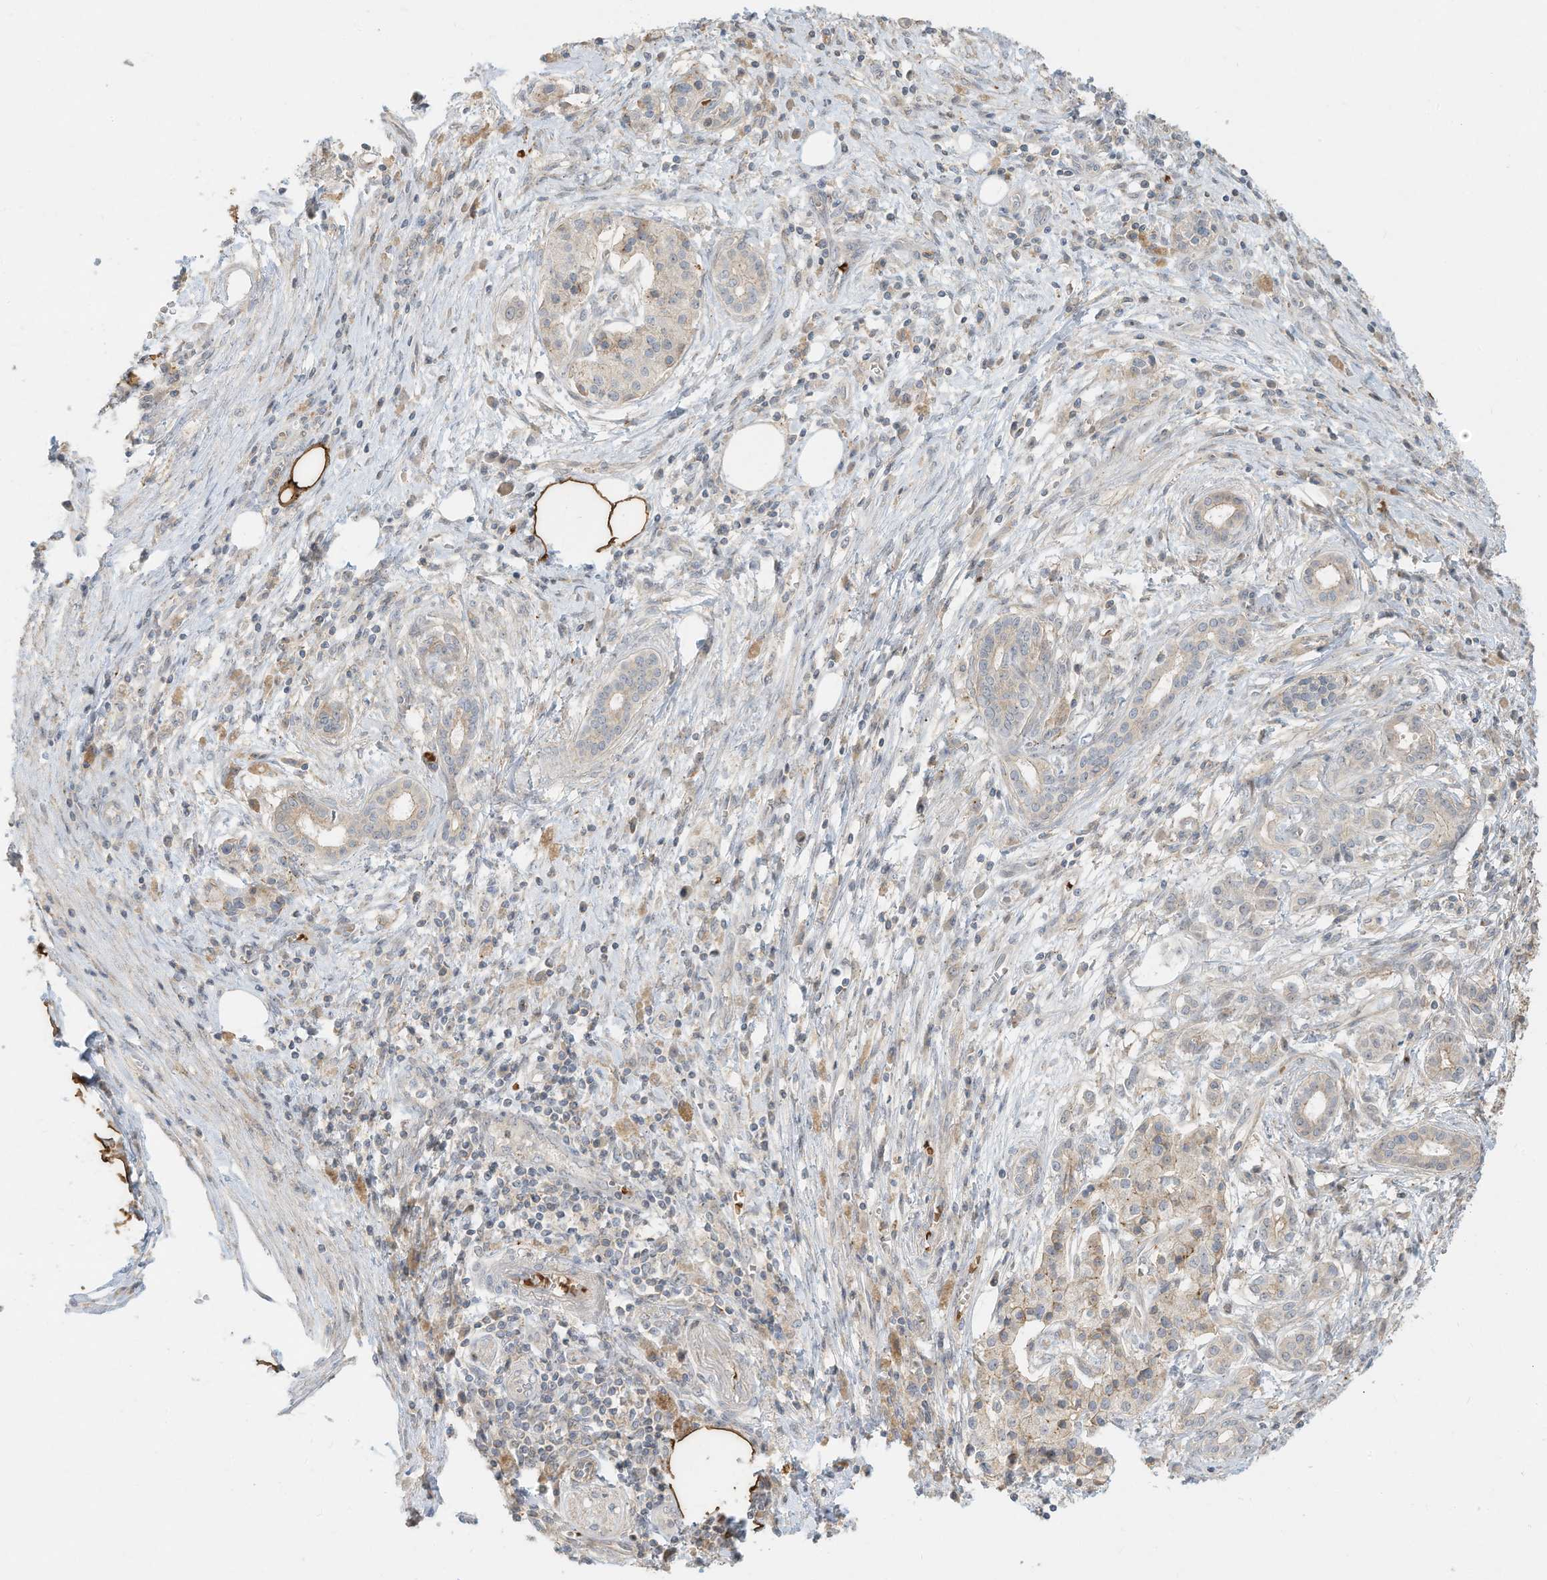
{"staining": {"intensity": "negative", "quantity": "none", "location": "none"}, "tissue": "pancreatic cancer", "cell_type": "Tumor cells", "image_type": "cancer", "snomed": [{"axis": "morphology", "description": "Adenocarcinoma, NOS"}, {"axis": "topography", "description": "Pancreas"}], "caption": "Immunohistochemical staining of adenocarcinoma (pancreatic) displays no significant expression in tumor cells.", "gene": "OFD1", "patient": {"sex": "female", "age": 73}}